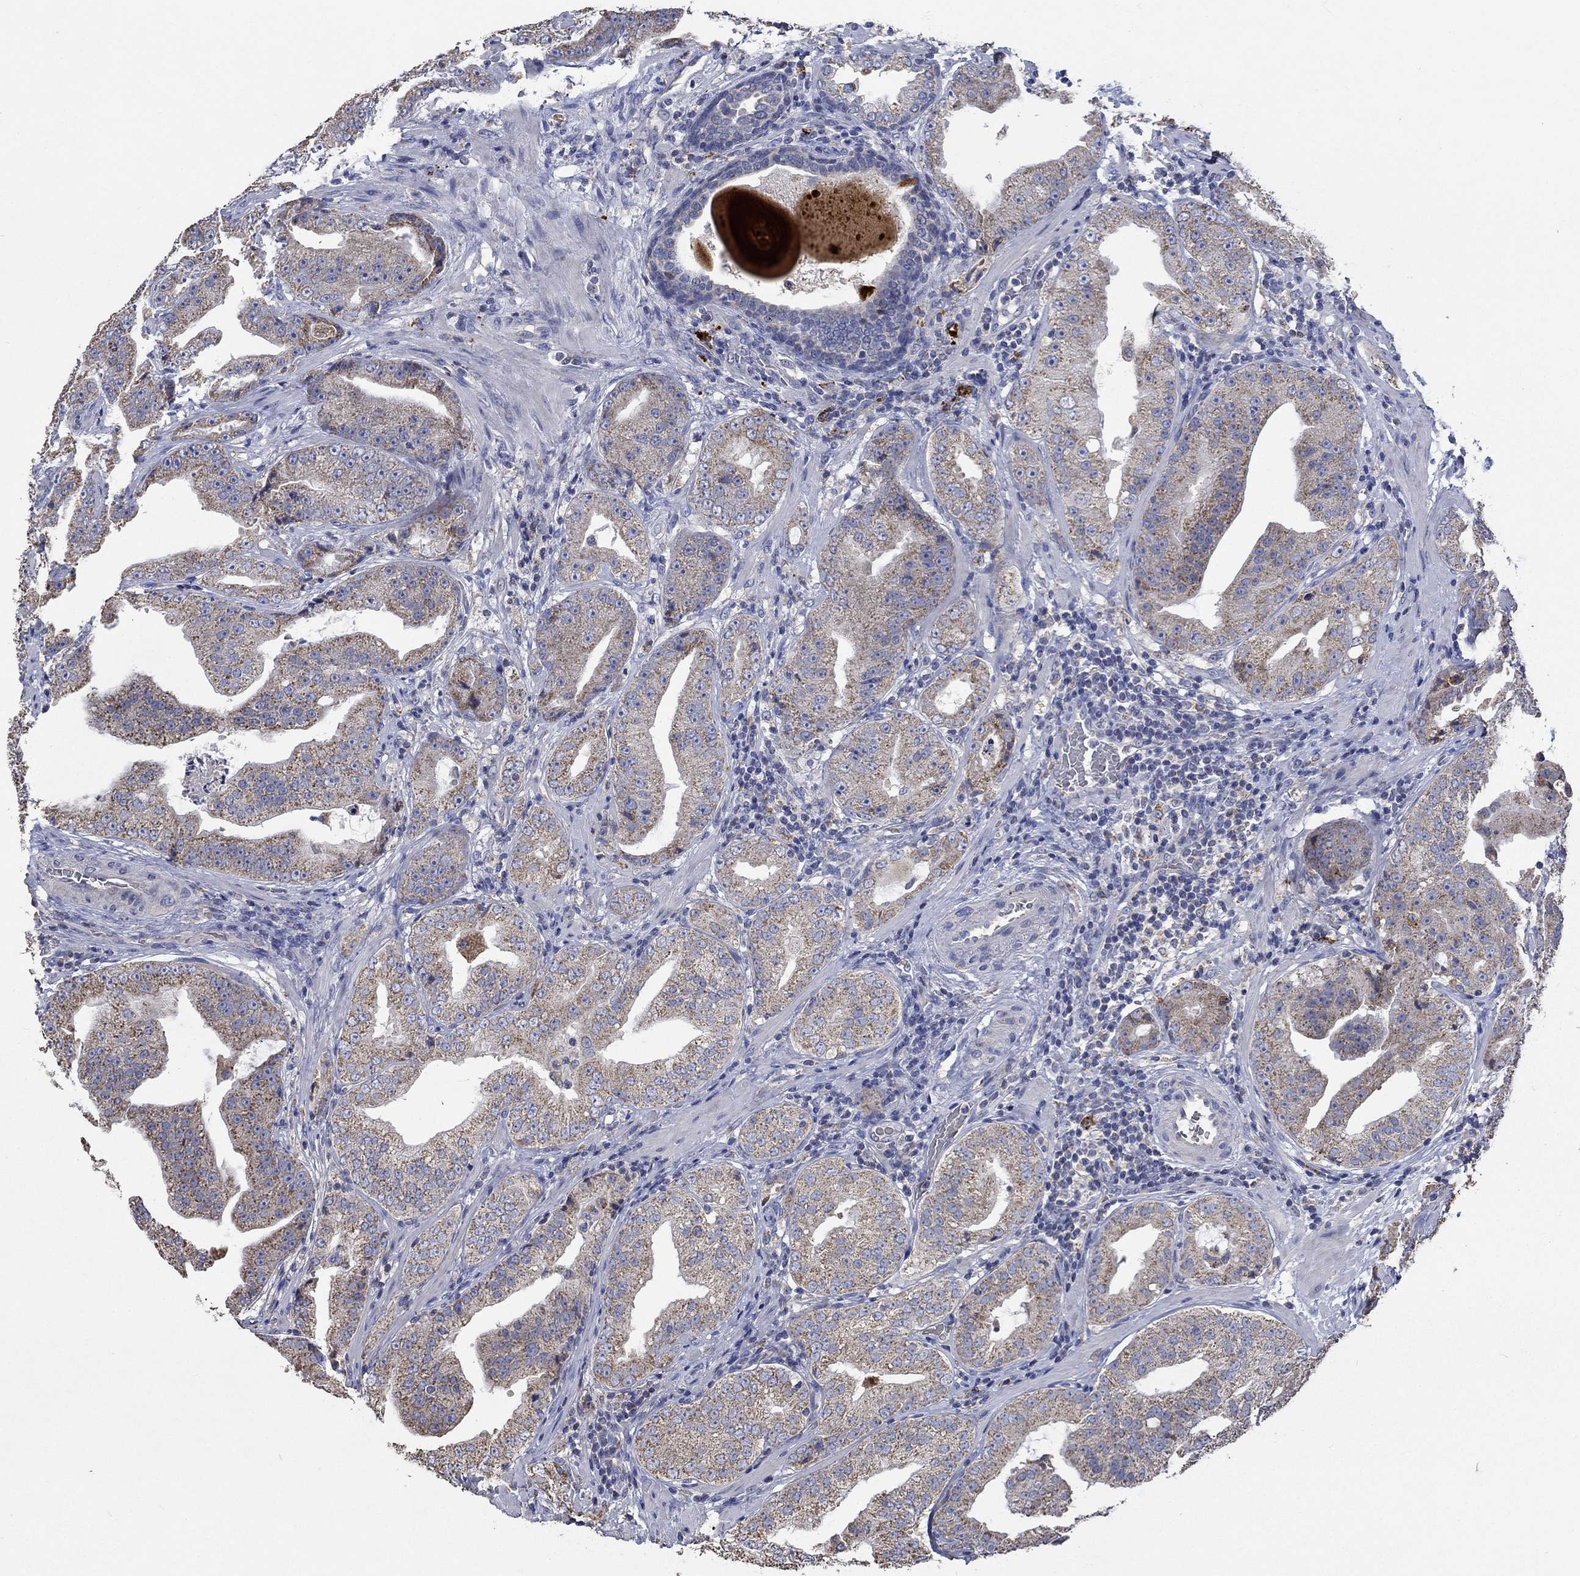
{"staining": {"intensity": "moderate", "quantity": ">75%", "location": "cytoplasmic/membranous"}, "tissue": "prostate cancer", "cell_type": "Tumor cells", "image_type": "cancer", "snomed": [{"axis": "morphology", "description": "Adenocarcinoma, Low grade"}, {"axis": "topography", "description": "Prostate"}], "caption": "There is medium levels of moderate cytoplasmic/membranous staining in tumor cells of prostate cancer, as demonstrated by immunohistochemical staining (brown color).", "gene": "UGT8", "patient": {"sex": "male", "age": 62}}